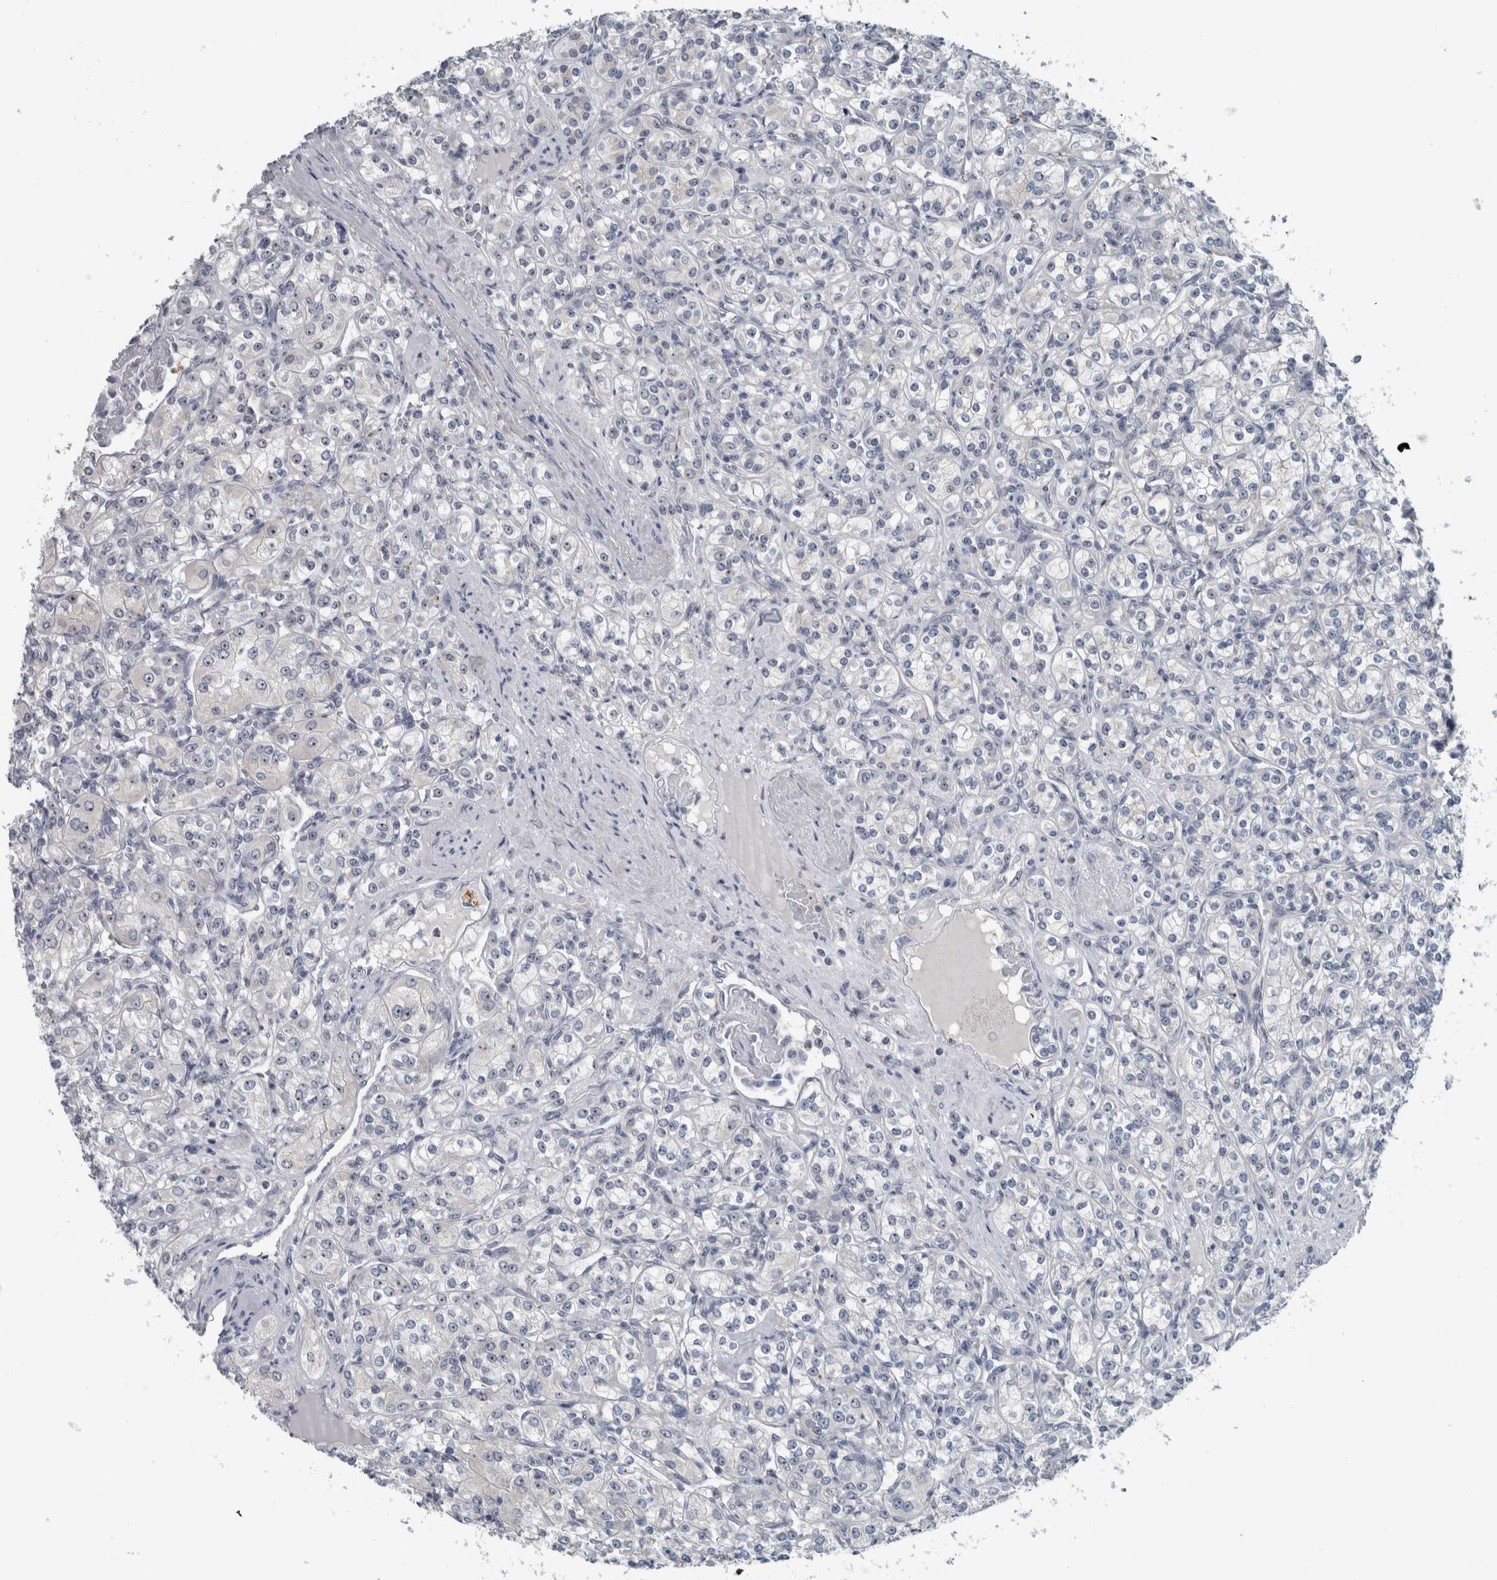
{"staining": {"intensity": "negative", "quantity": "none", "location": "none"}, "tissue": "renal cancer", "cell_type": "Tumor cells", "image_type": "cancer", "snomed": [{"axis": "morphology", "description": "Adenocarcinoma, NOS"}, {"axis": "topography", "description": "Kidney"}], "caption": "Immunohistochemistry photomicrograph of renal cancer (adenocarcinoma) stained for a protein (brown), which demonstrates no expression in tumor cells.", "gene": "UTP6", "patient": {"sex": "male", "age": 77}}